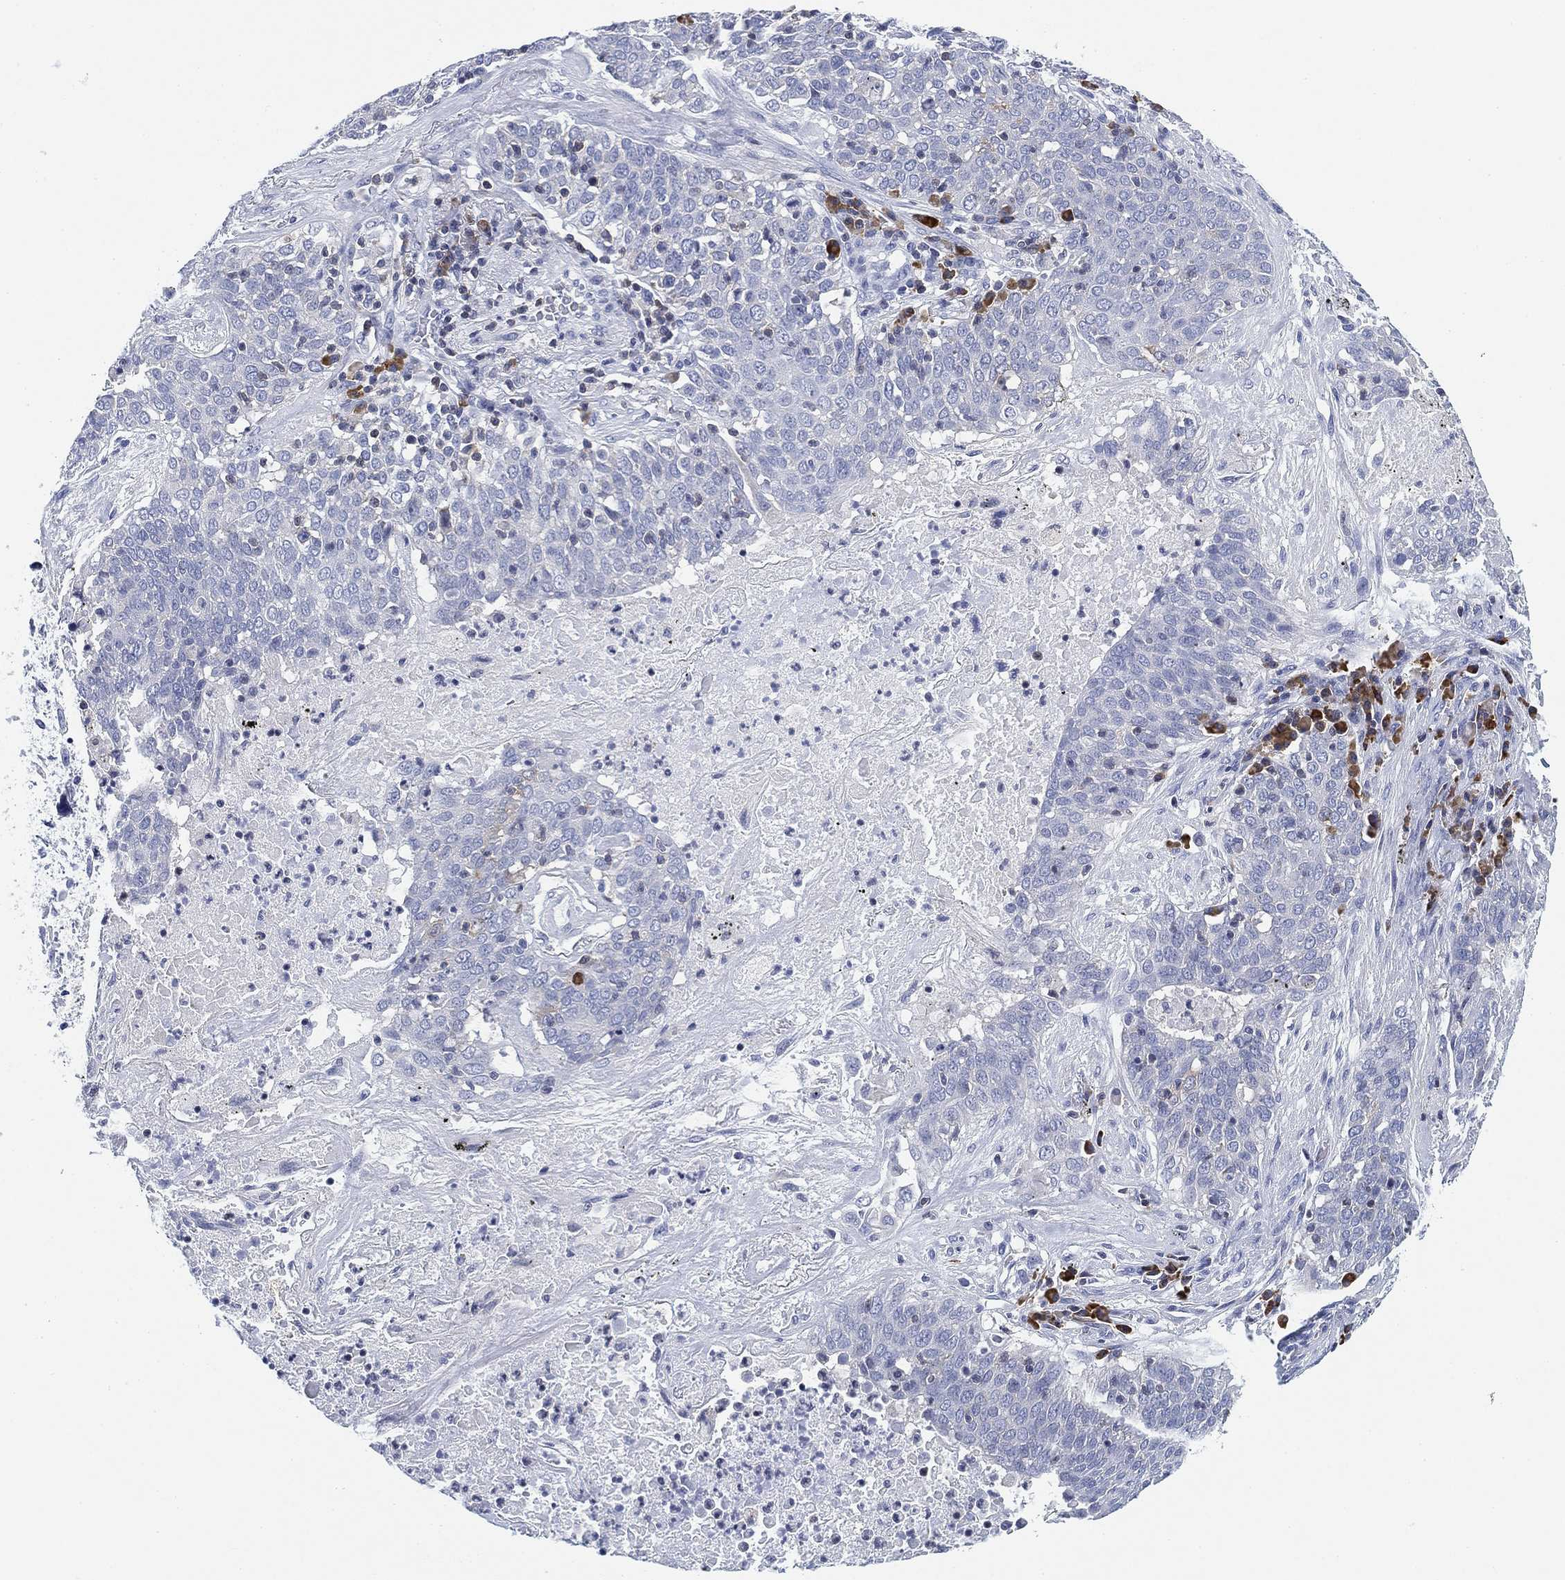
{"staining": {"intensity": "negative", "quantity": "none", "location": "none"}, "tissue": "lung cancer", "cell_type": "Tumor cells", "image_type": "cancer", "snomed": [{"axis": "morphology", "description": "Squamous cell carcinoma, NOS"}, {"axis": "topography", "description": "Lung"}], "caption": "Immunohistochemistry (IHC) micrograph of human squamous cell carcinoma (lung) stained for a protein (brown), which reveals no positivity in tumor cells.", "gene": "FYB1", "patient": {"sex": "male", "age": 82}}